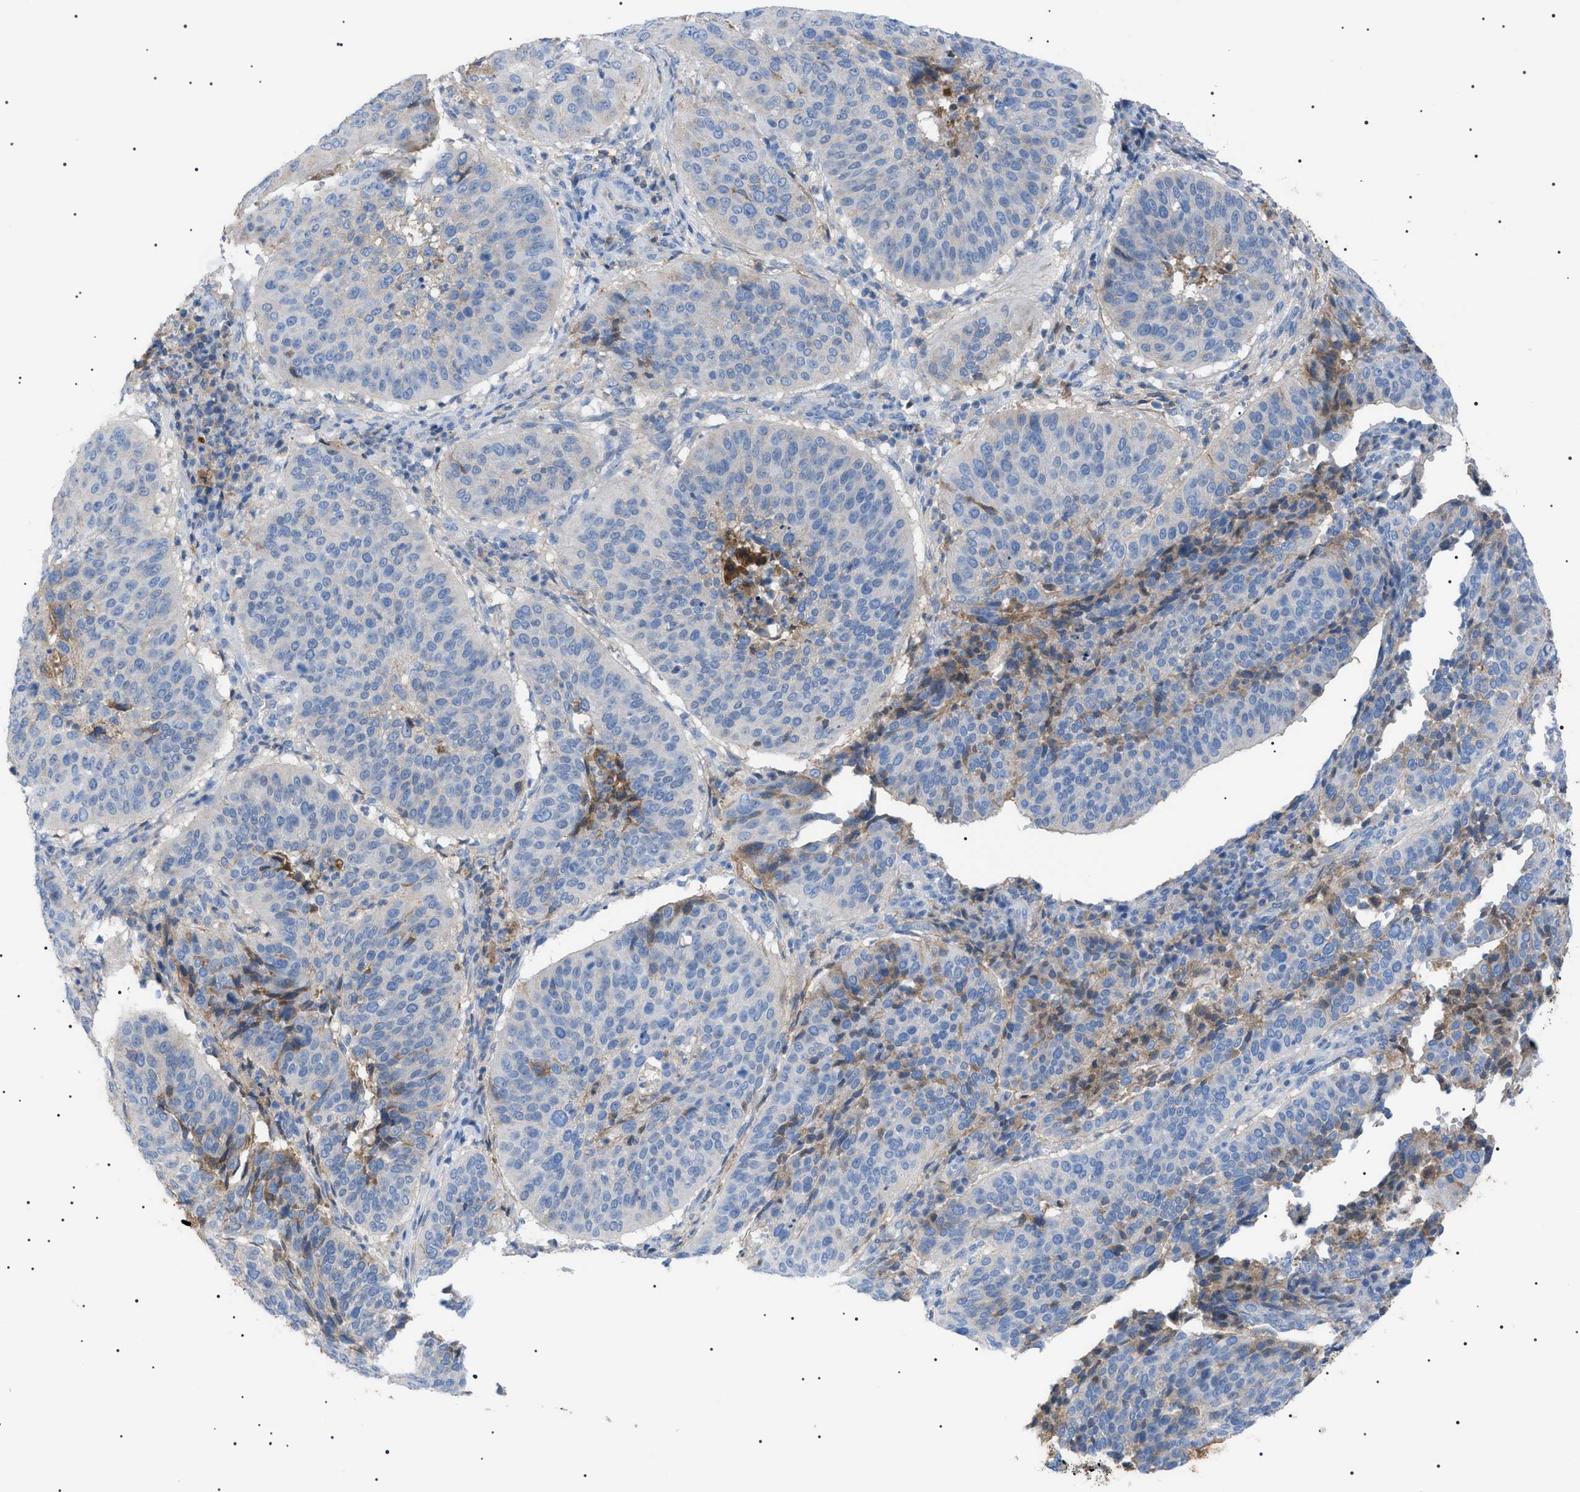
{"staining": {"intensity": "negative", "quantity": "none", "location": "none"}, "tissue": "cervical cancer", "cell_type": "Tumor cells", "image_type": "cancer", "snomed": [{"axis": "morphology", "description": "Normal tissue, NOS"}, {"axis": "morphology", "description": "Squamous cell carcinoma, NOS"}, {"axis": "topography", "description": "Cervix"}], "caption": "Immunohistochemistry (IHC) of cervical squamous cell carcinoma demonstrates no positivity in tumor cells. (DAB (3,3'-diaminobenzidine) immunohistochemistry (IHC) with hematoxylin counter stain).", "gene": "LPA", "patient": {"sex": "female", "age": 39}}